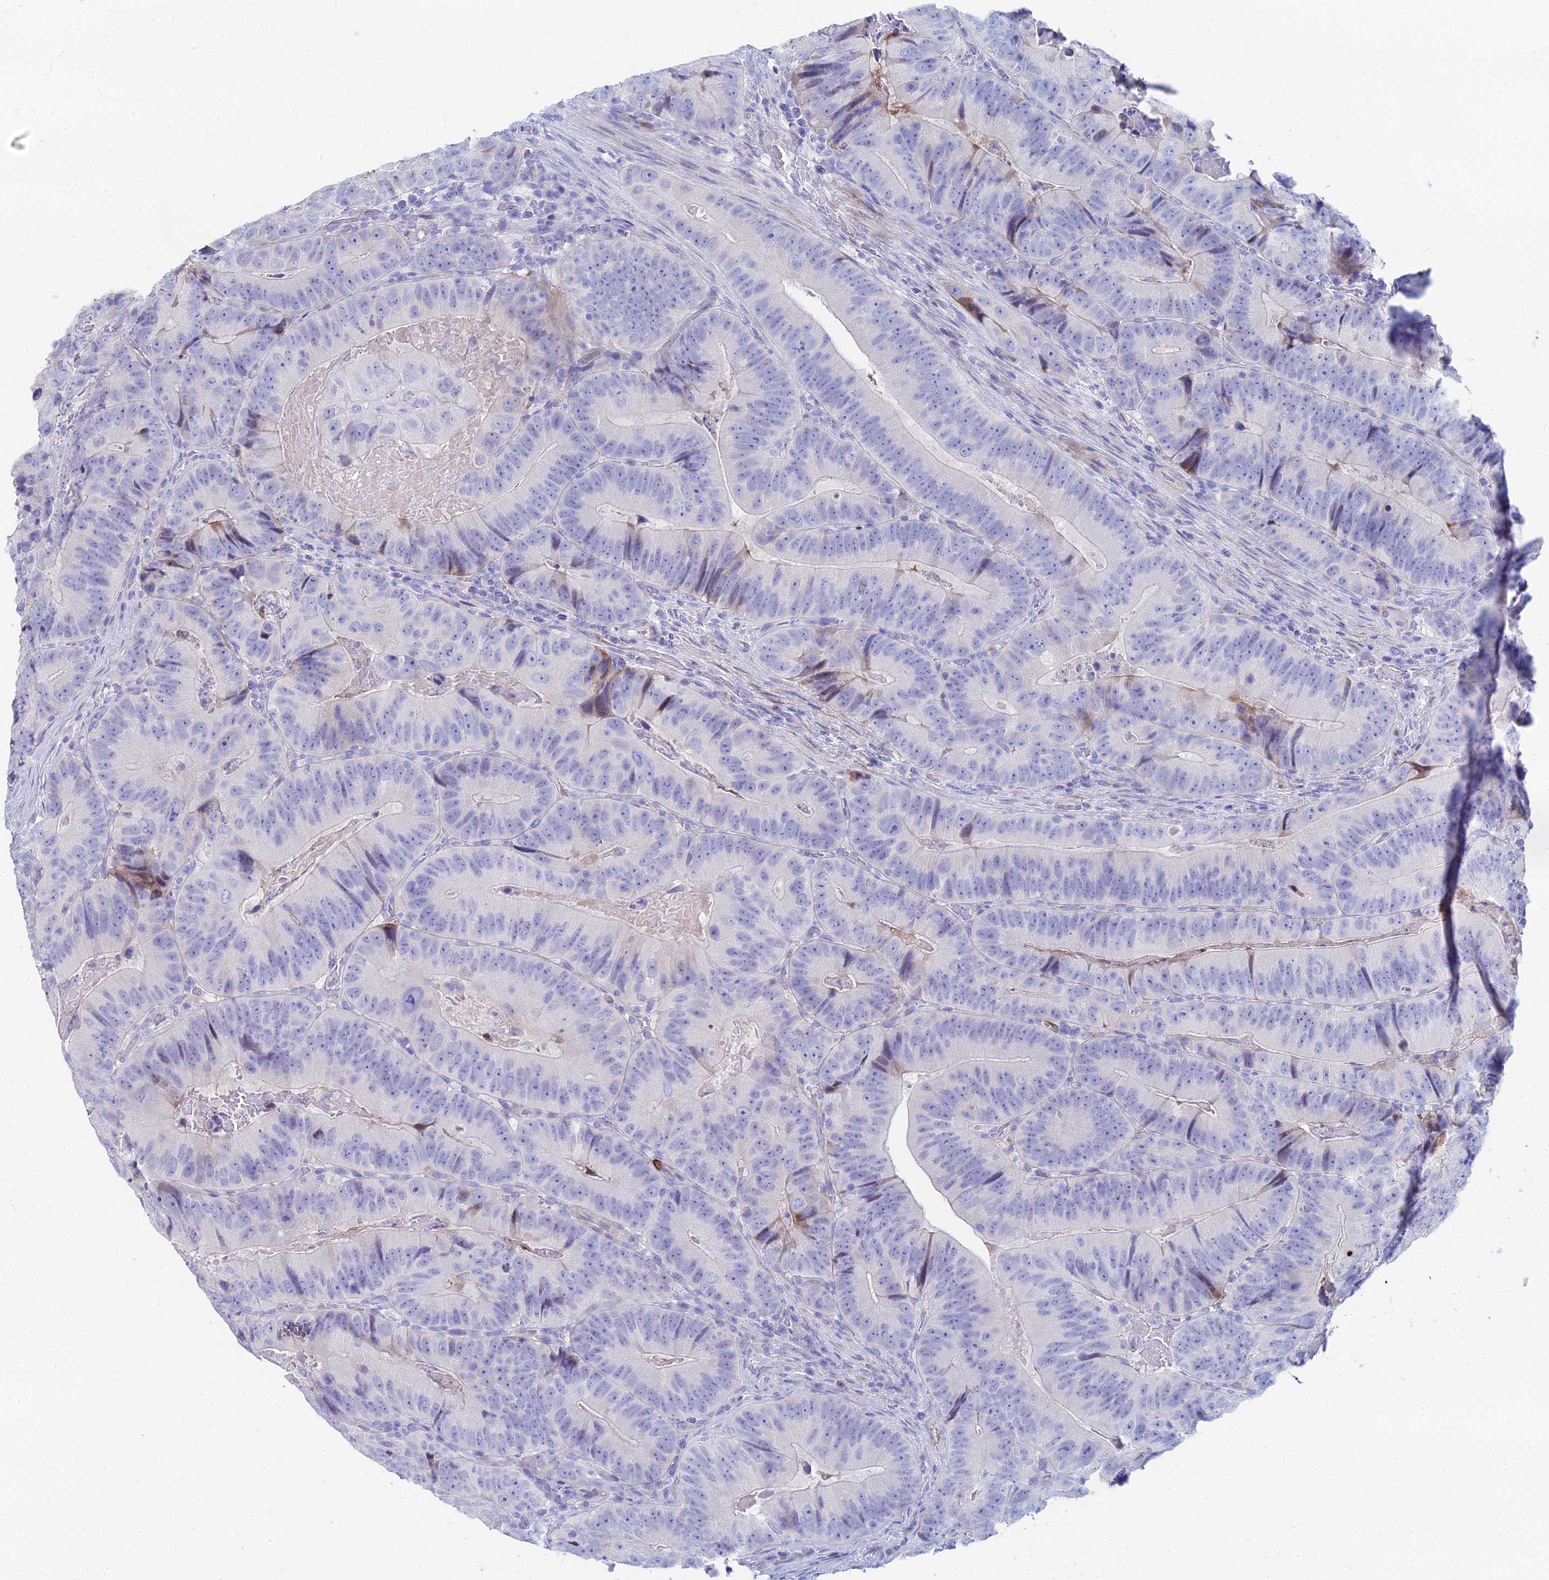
{"staining": {"intensity": "negative", "quantity": "none", "location": "none"}, "tissue": "colorectal cancer", "cell_type": "Tumor cells", "image_type": "cancer", "snomed": [{"axis": "morphology", "description": "Adenocarcinoma, NOS"}, {"axis": "topography", "description": "Colon"}], "caption": "Immunohistochemistry (IHC) photomicrograph of neoplastic tissue: adenocarcinoma (colorectal) stained with DAB displays no significant protein expression in tumor cells. Nuclei are stained in blue.", "gene": "HSPA1L", "patient": {"sex": "female", "age": 86}}